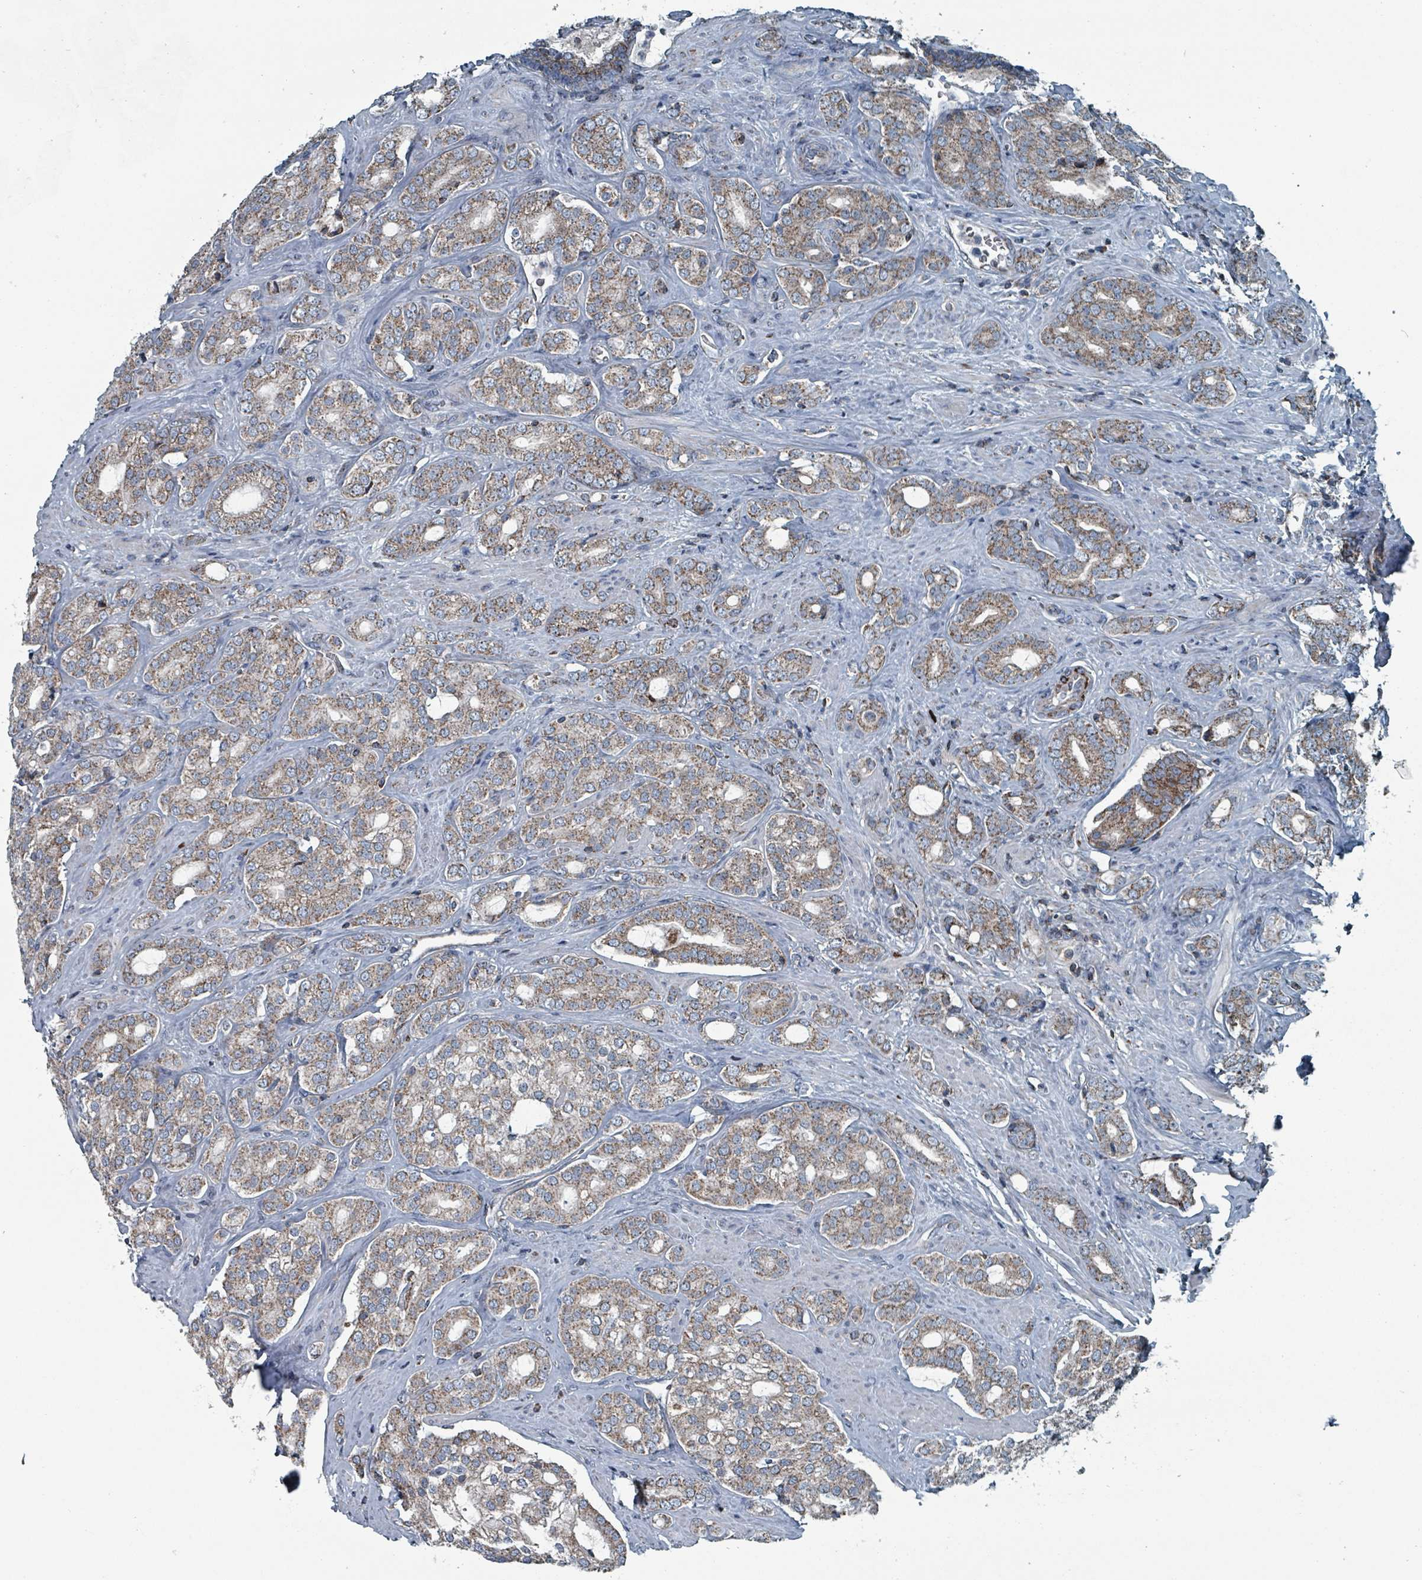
{"staining": {"intensity": "moderate", "quantity": ">75%", "location": "cytoplasmic/membranous"}, "tissue": "prostate cancer", "cell_type": "Tumor cells", "image_type": "cancer", "snomed": [{"axis": "morphology", "description": "Adenocarcinoma, High grade"}, {"axis": "topography", "description": "Prostate"}], "caption": "Protein expression by immunohistochemistry exhibits moderate cytoplasmic/membranous staining in about >75% of tumor cells in prostate cancer. (DAB (3,3'-diaminobenzidine) IHC, brown staining for protein, blue staining for nuclei).", "gene": "ABHD18", "patient": {"sex": "male", "age": 63}}